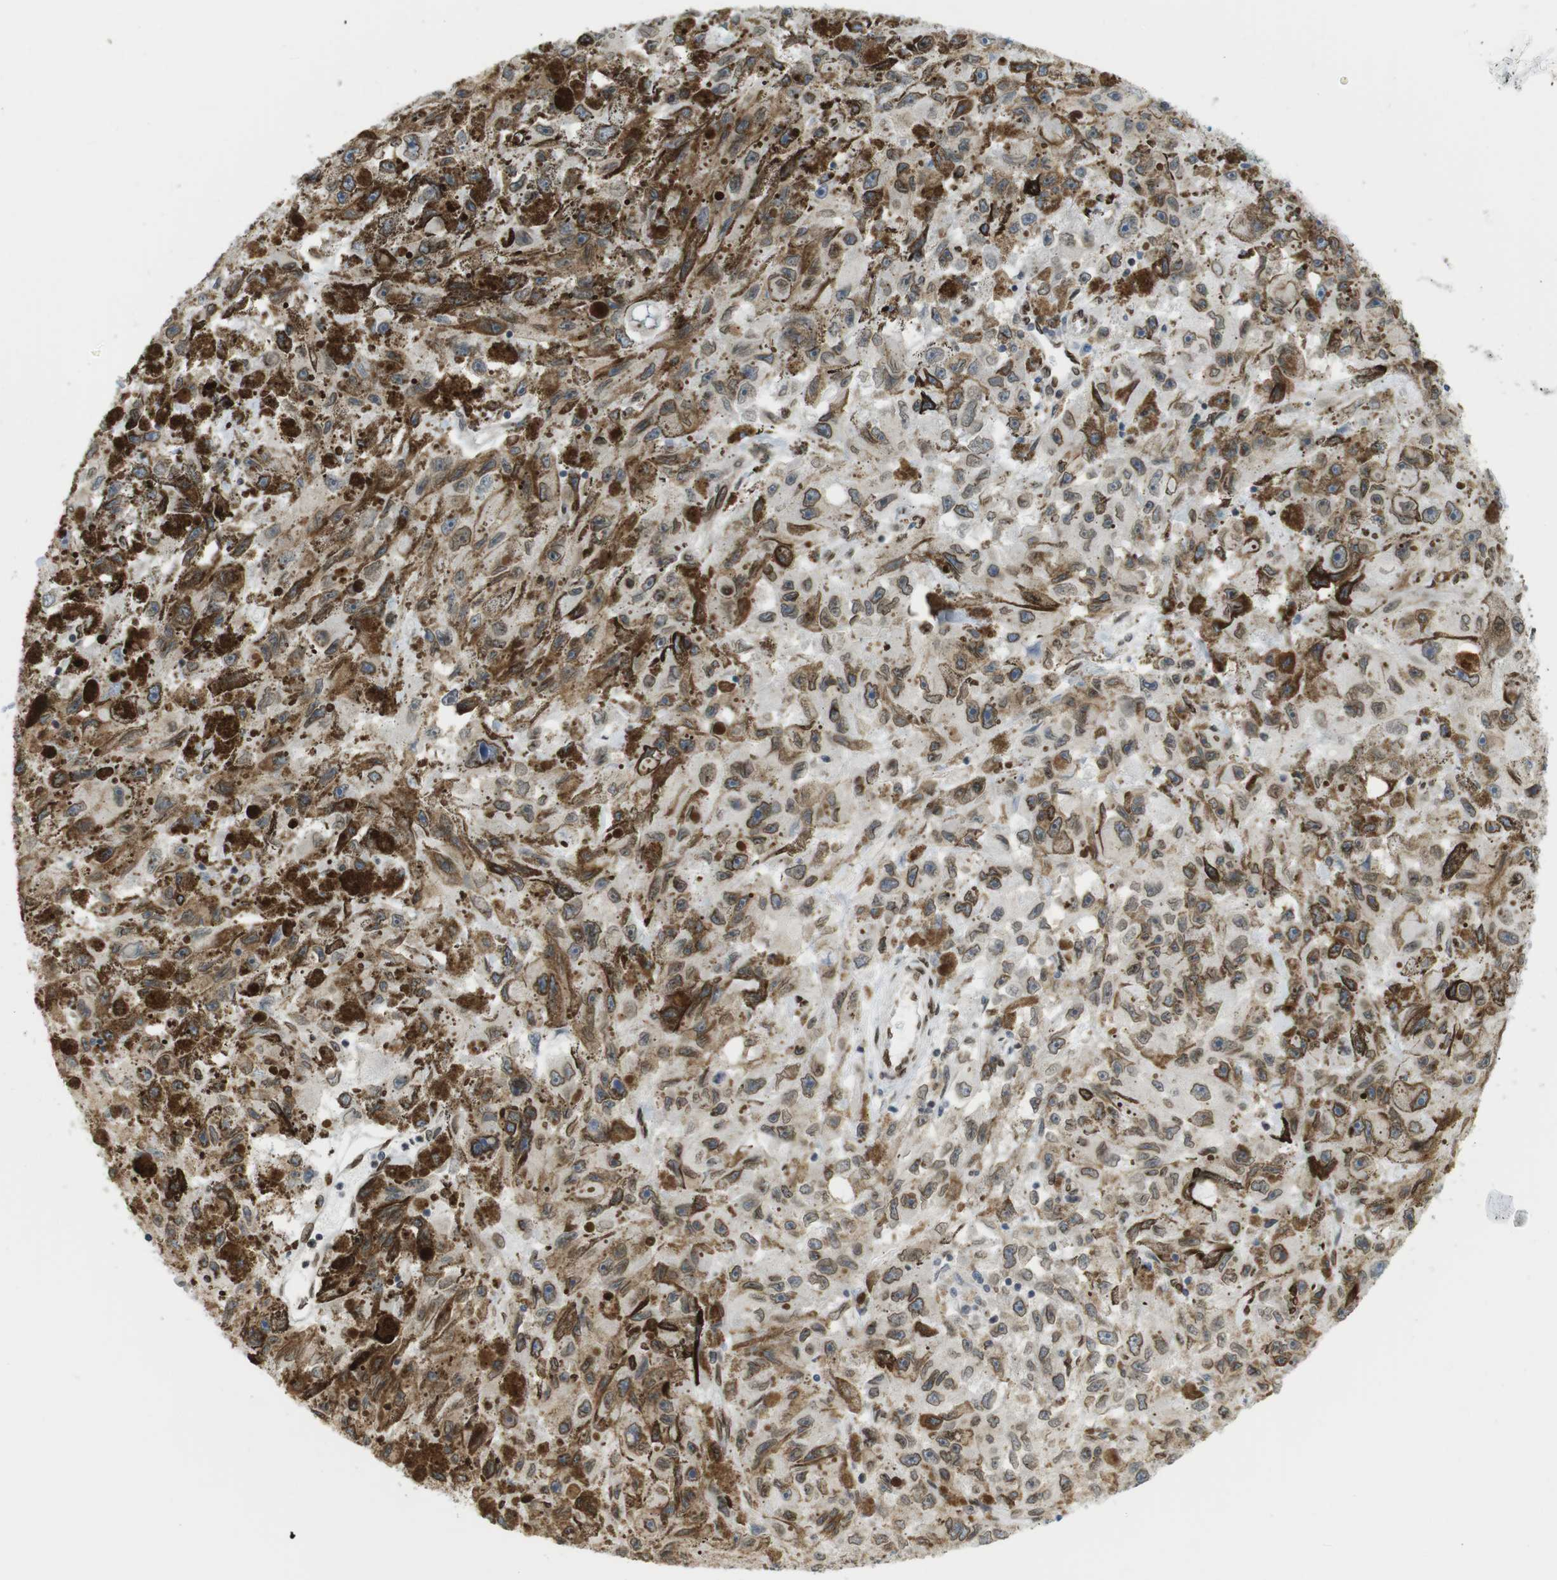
{"staining": {"intensity": "moderate", "quantity": ">75%", "location": "cytoplasmic/membranous,nuclear"}, "tissue": "melanoma", "cell_type": "Tumor cells", "image_type": "cancer", "snomed": [{"axis": "morphology", "description": "Malignant melanoma, NOS"}, {"axis": "topography", "description": "Skin"}], "caption": "IHC image of malignant melanoma stained for a protein (brown), which shows medium levels of moderate cytoplasmic/membranous and nuclear expression in approximately >75% of tumor cells.", "gene": "ARL6IP6", "patient": {"sex": "female", "age": 104}}